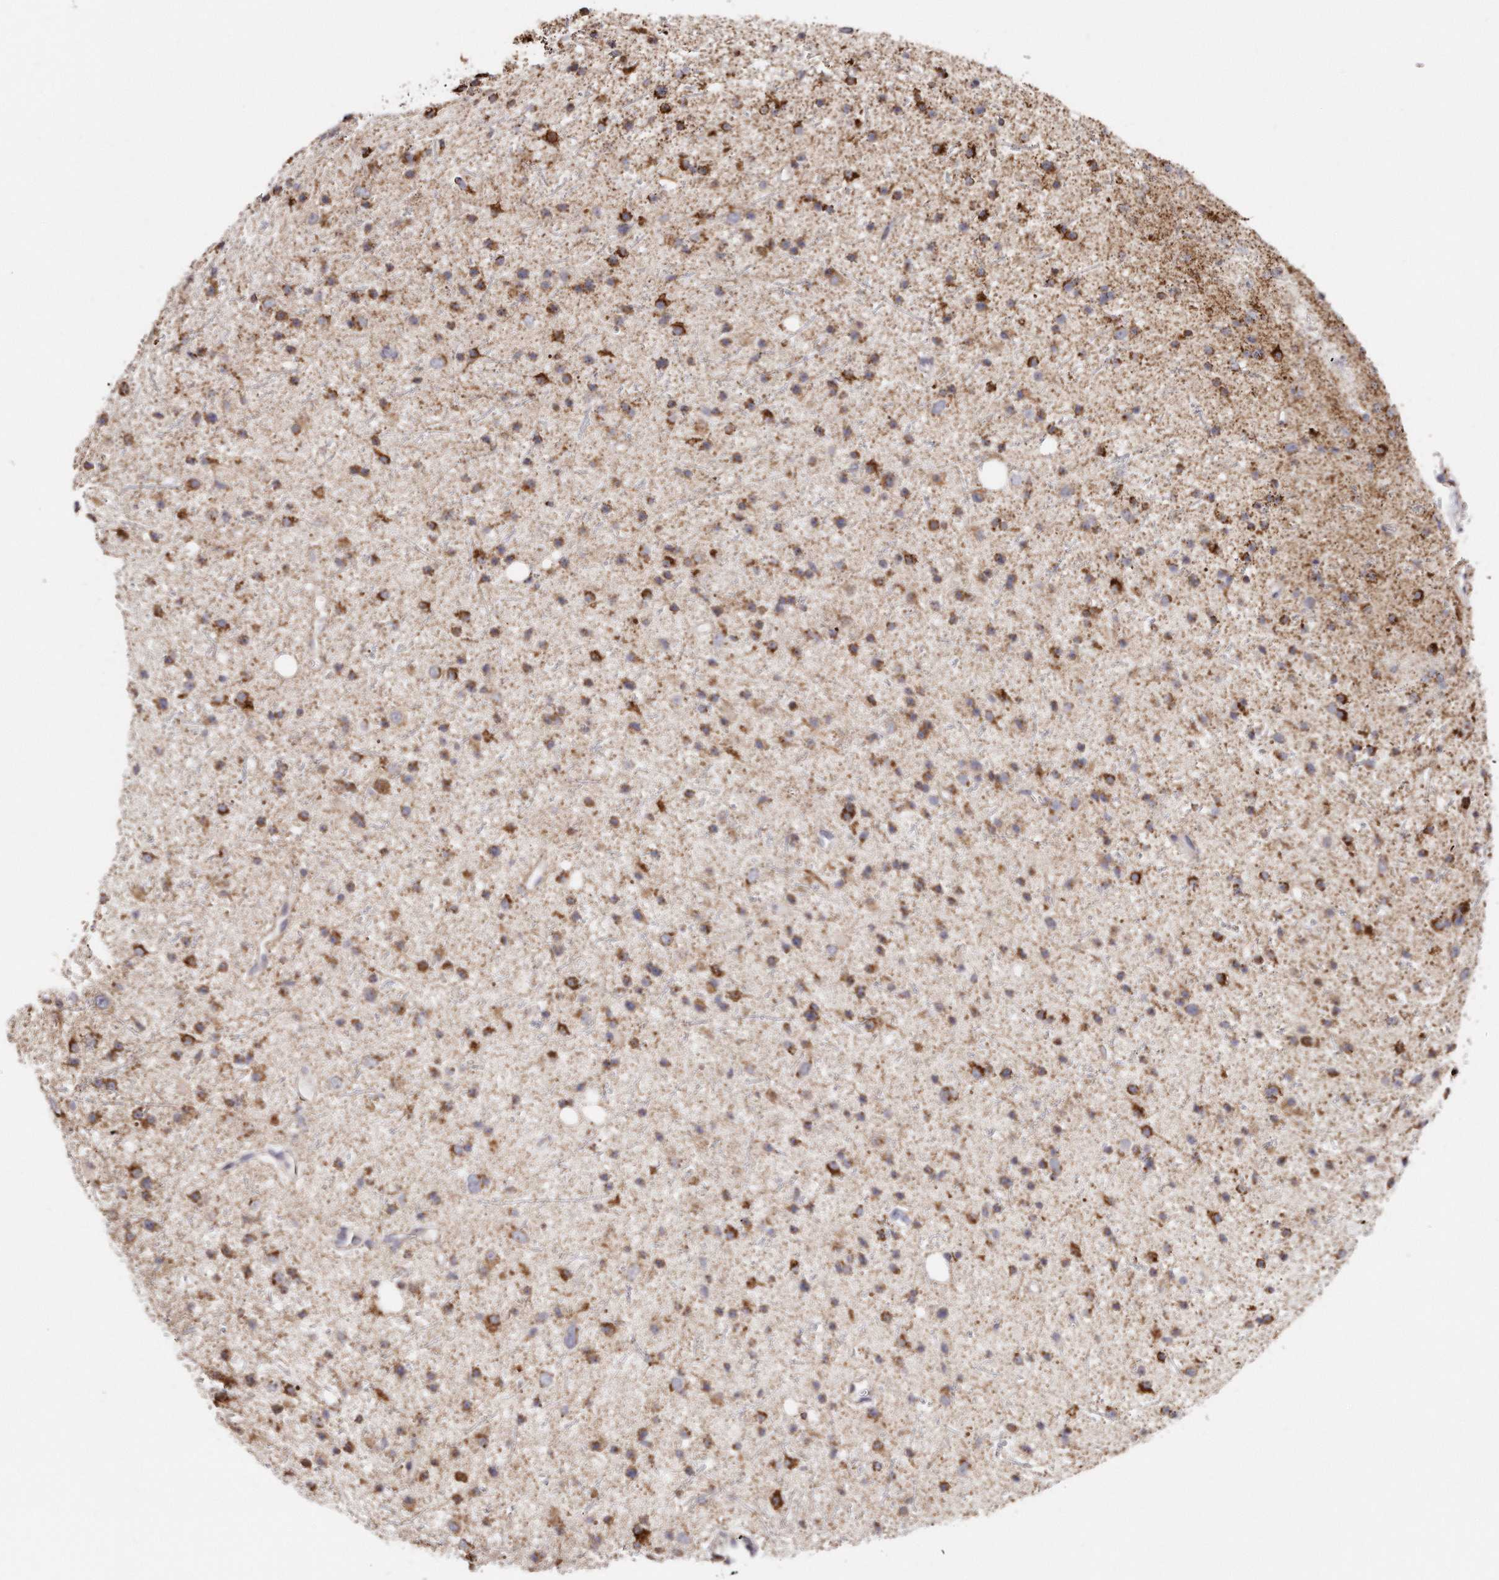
{"staining": {"intensity": "strong", "quantity": ">75%", "location": "cytoplasmic/membranous"}, "tissue": "glioma", "cell_type": "Tumor cells", "image_type": "cancer", "snomed": [{"axis": "morphology", "description": "Glioma, malignant, Low grade"}, {"axis": "topography", "description": "Cerebral cortex"}], "caption": "Immunohistochemical staining of human malignant glioma (low-grade) demonstrates high levels of strong cytoplasmic/membranous expression in approximately >75% of tumor cells. The staining is performed using DAB (3,3'-diaminobenzidine) brown chromogen to label protein expression. The nuclei are counter-stained blue using hematoxylin.", "gene": "RTKN", "patient": {"sex": "female", "age": 39}}